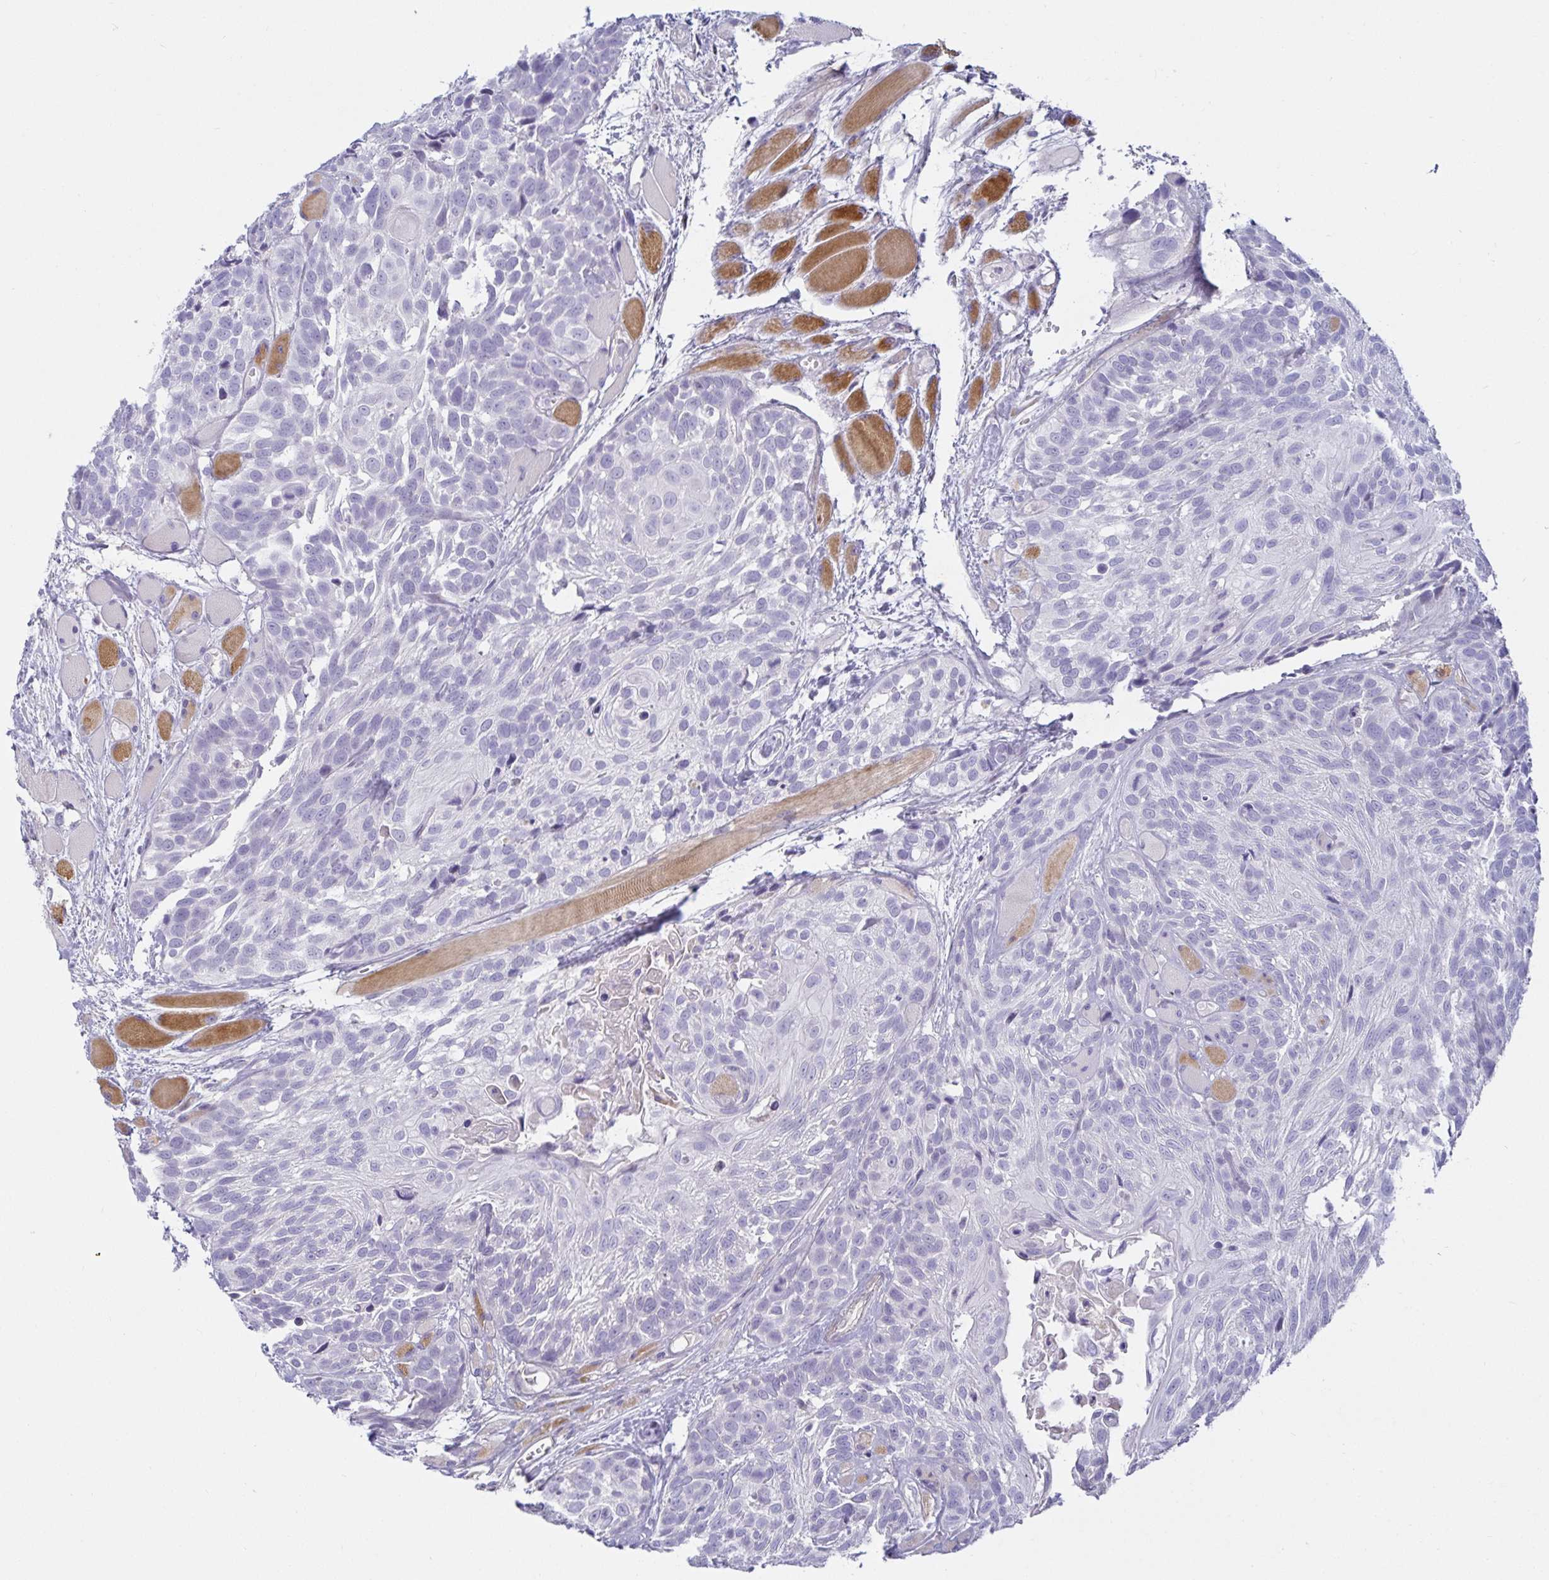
{"staining": {"intensity": "negative", "quantity": "none", "location": "none"}, "tissue": "head and neck cancer", "cell_type": "Tumor cells", "image_type": "cancer", "snomed": [{"axis": "morphology", "description": "Squamous cell carcinoma, NOS"}, {"axis": "topography", "description": "Head-Neck"}], "caption": "A histopathology image of head and neck cancer stained for a protein shows no brown staining in tumor cells. Nuclei are stained in blue.", "gene": "SPAG4", "patient": {"sex": "female", "age": 50}}